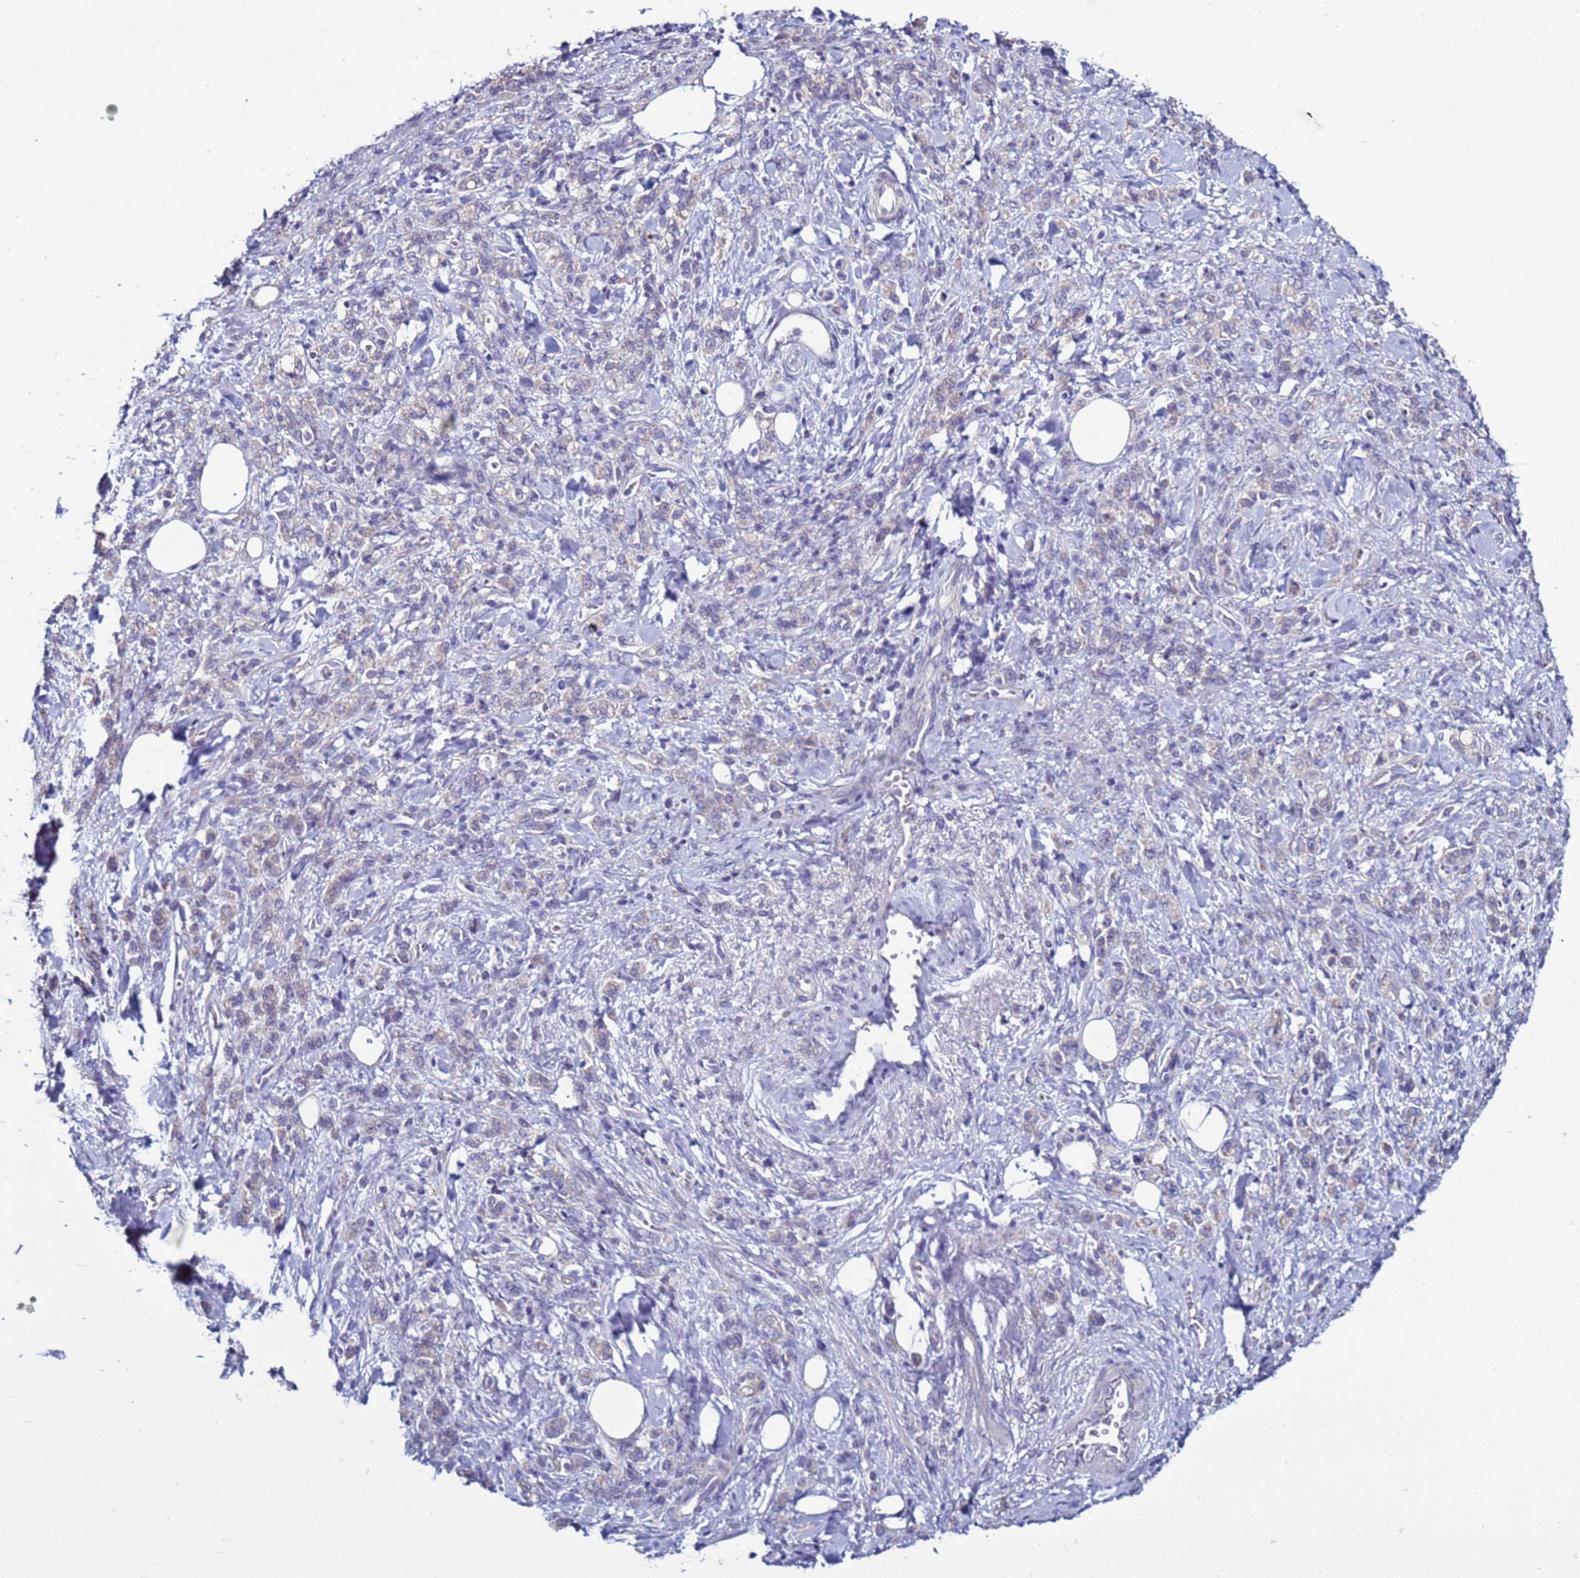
{"staining": {"intensity": "negative", "quantity": "none", "location": "none"}, "tissue": "stomach cancer", "cell_type": "Tumor cells", "image_type": "cancer", "snomed": [{"axis": "morphology", "description": "Adenocarcinoma, NOS"}, {"axis": "topography", "description": "Stomach"}], "caption": "Human stomach cancer stained for a protein using immunohistochemistry exhibits no staining in tumor cells.", "gene": "RABL2B", "patient": {"sex": "male", "age": 77}}